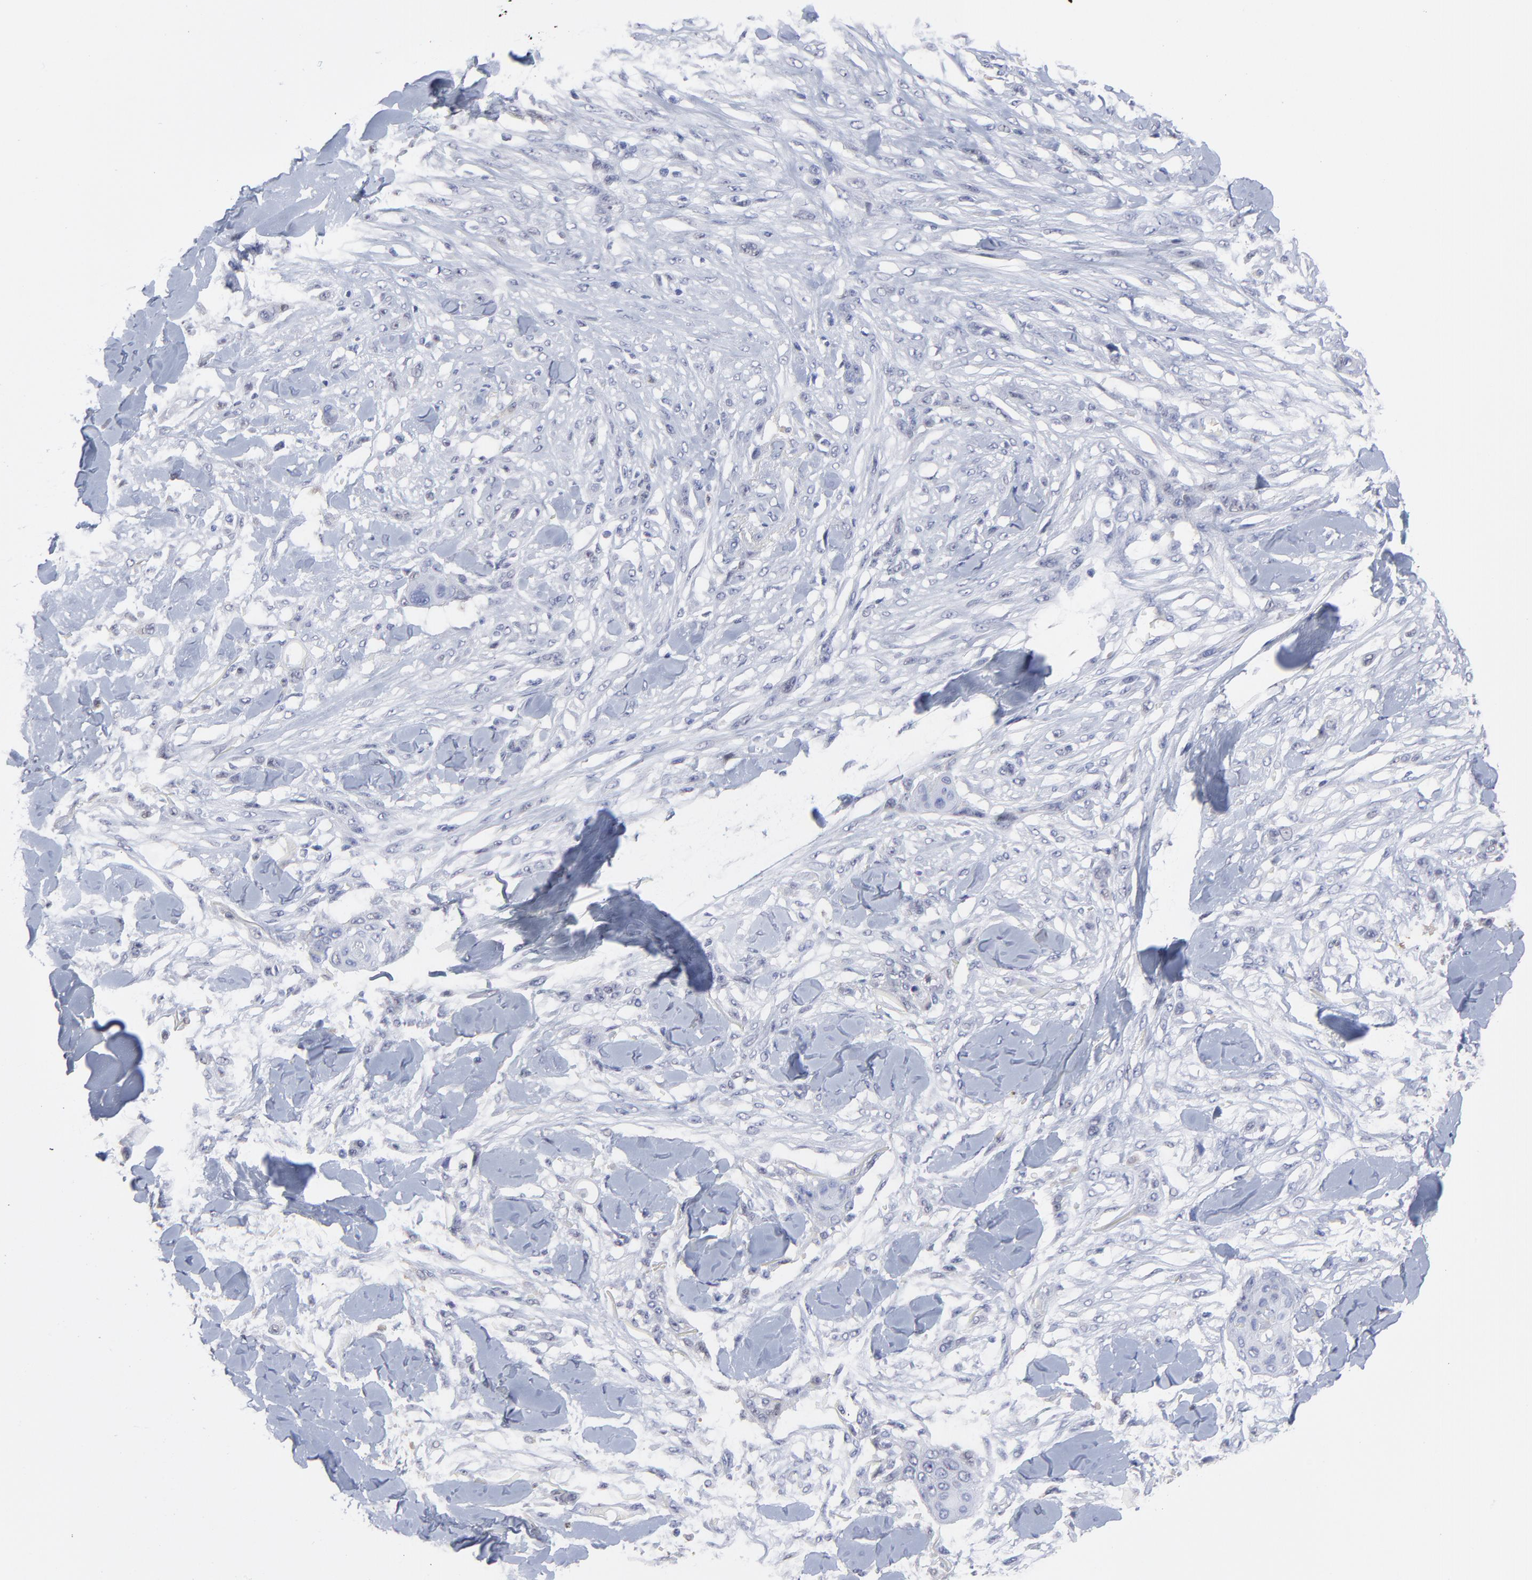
{"staining": {"intensity": "negative", "quantity": "none", "location": "none"}, "tissue": "skin cancer", "cell_type": "Tumor cells", "image_type": "cancer", "snomed": [{"axis": "morphology", "description": "Squamous cell carcinoma, NOS"}, {"axis": "topography", "description": "Skin"}], "caption": "There is no significant positivity in tumor cells of skin squamous cell carcinoma.", "gene": "SMARCA1", "patient": {"sex": "female", "age": 59}}